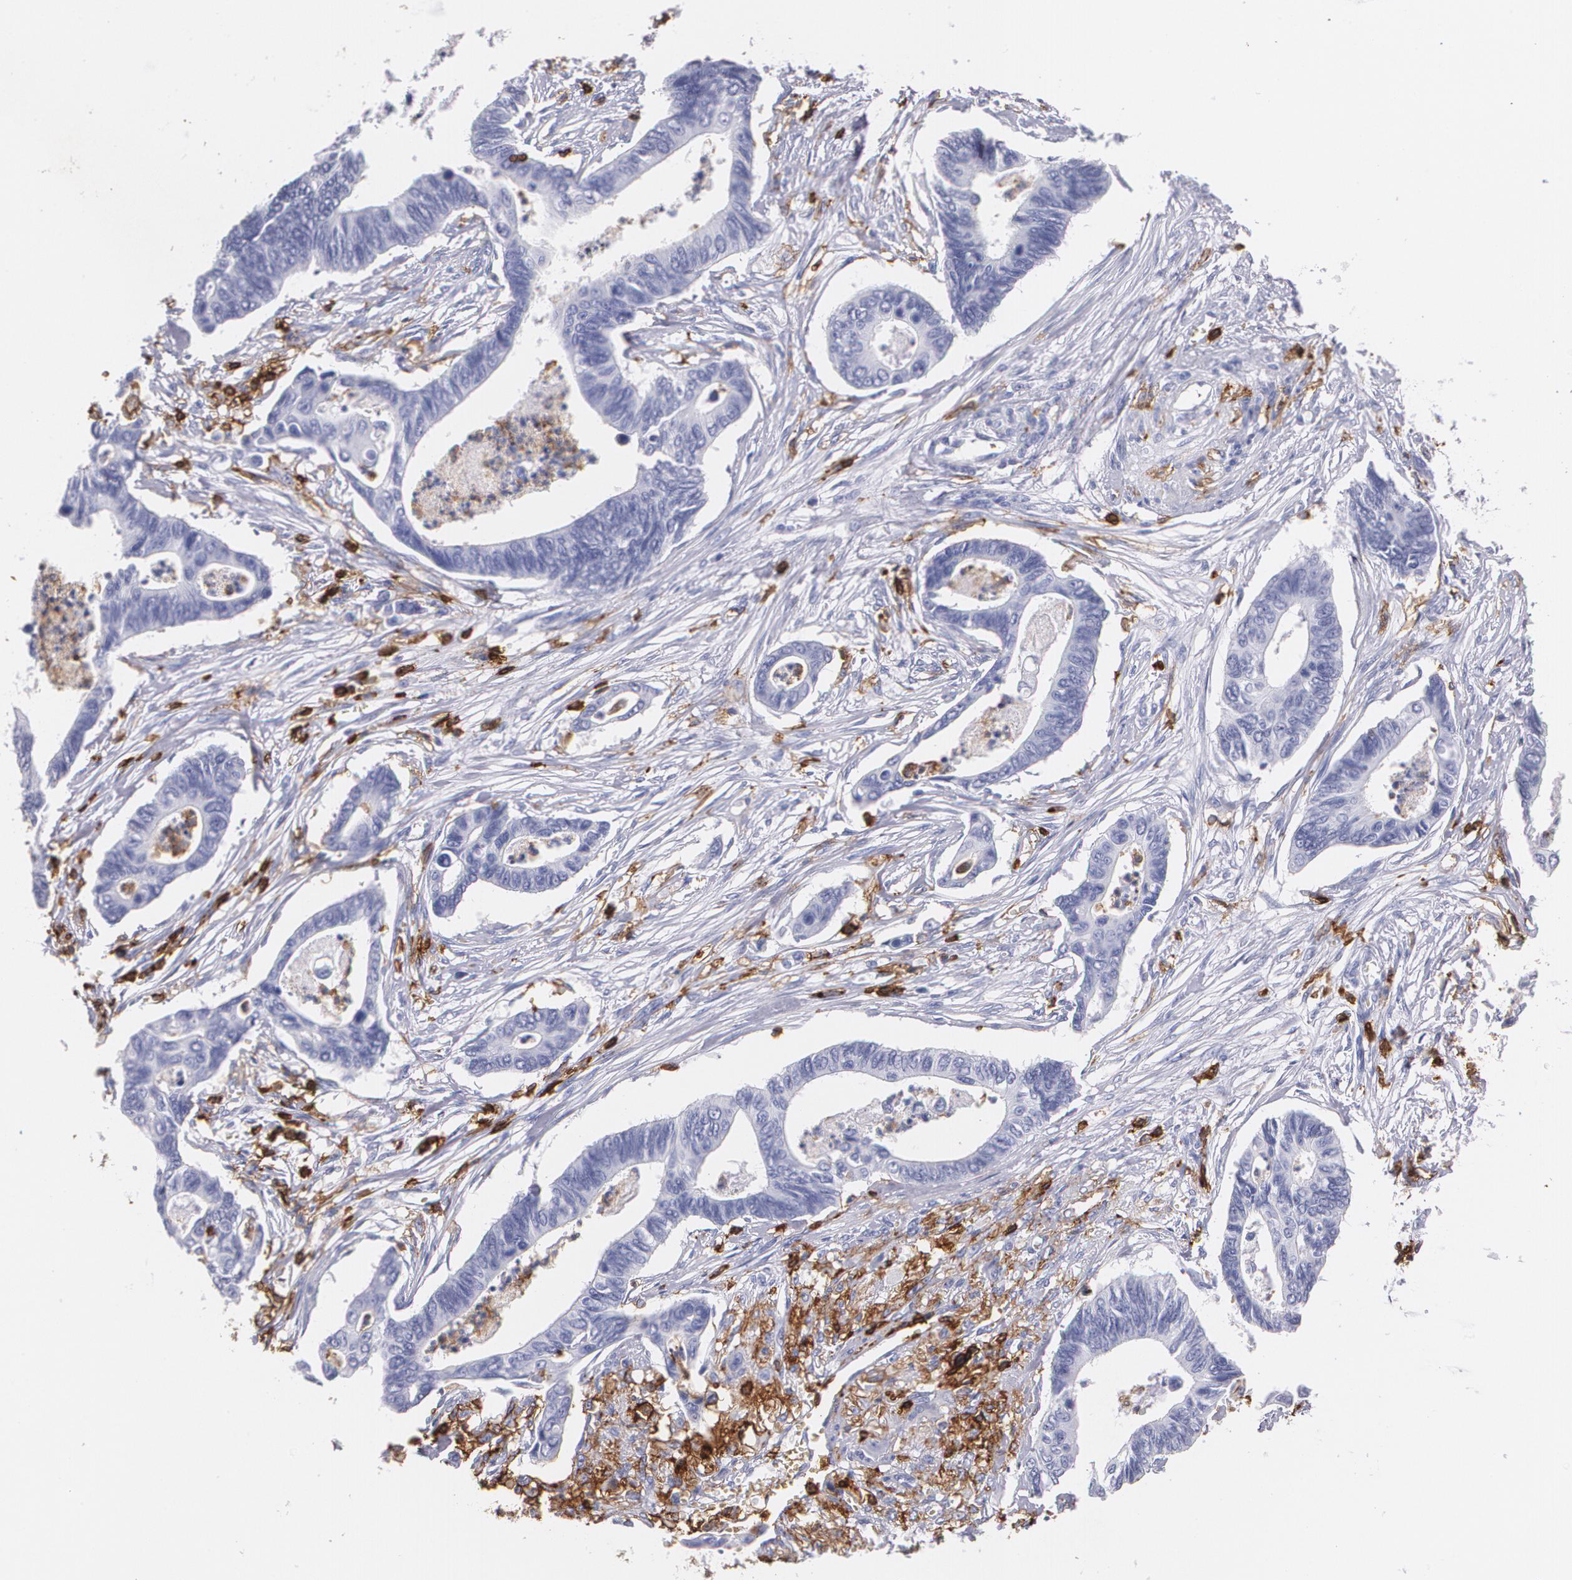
{"staining": {"intensity": "negative", "quantity": "none", "location": "none"}, "tissue": "pancreatic cancer", "cell_type": "Tumor cells", "image_type": "cancer", "snomed": [{"axis": "morphology", "description": "Adenocarcinoma, NOS"}, {"axis": "topography", "description": "Pancreas"}], "caption": "This is an immunohistochemistry image of pancreatic adenocarcinoma. There is no staining in tumor cells.", "gene": "PTPRC", "patient": {"sex": "female", "age": 70}}